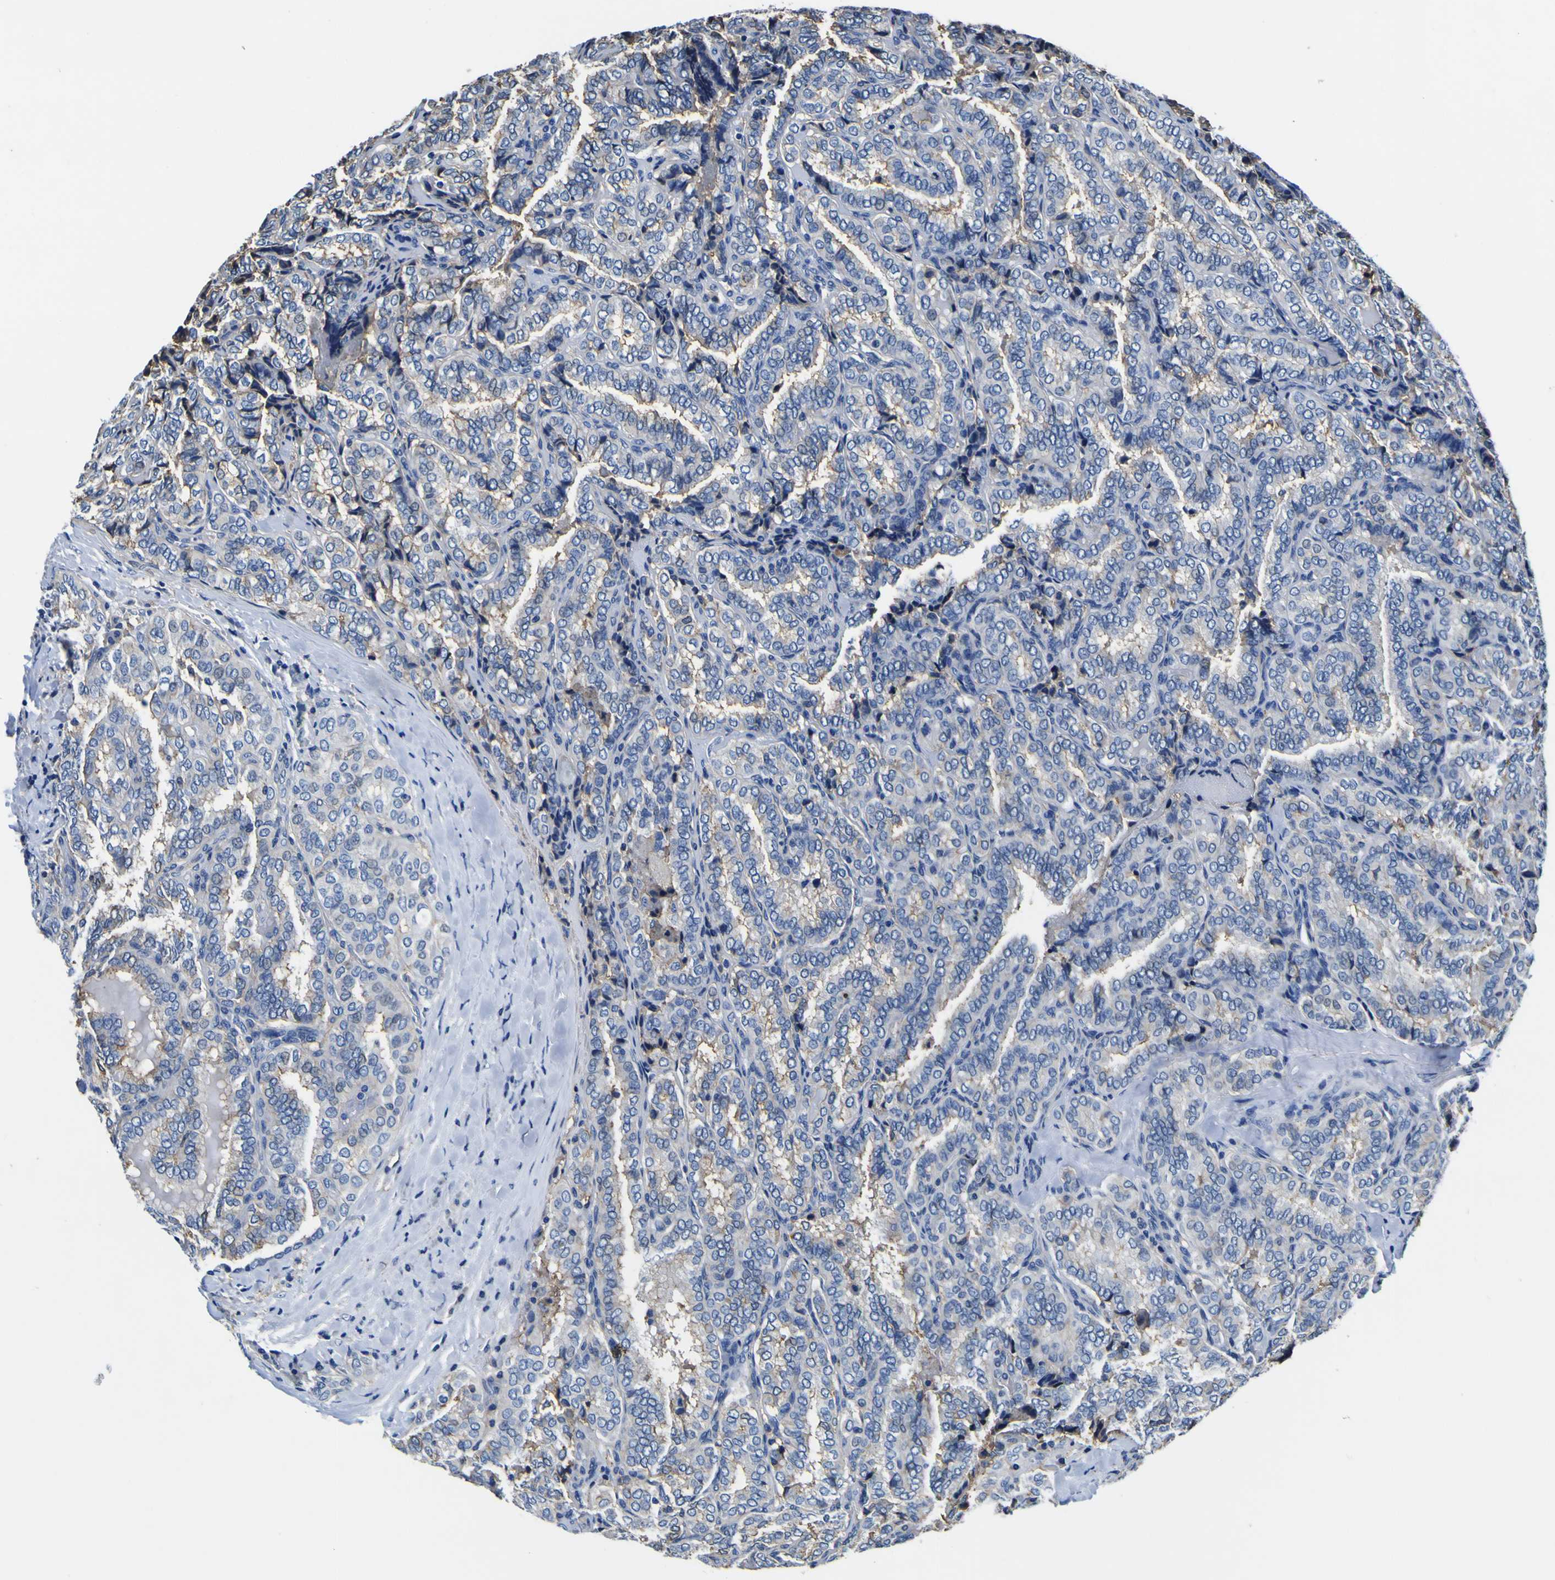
{"staining": {"intensity": "moderate", "quantity": "25%-75%", "location": "cytoplasmic/membranous"}, "tissue": "thyroid cancer", "cell_type": "Tumor cells", "image_type": "cancer", "snomed": [{"axis": "morphology", "description": "Normal tissue, NOS"}, {"axis": "morphology", "description": "Papillary adenocarcinoma, NOS"}, {"axis": "topography", "description": "Thyroid gland"}], "caption": "Moderate cytoplasmic/membranous expression for a protein is appreciated in about 25%-75% of tumor cells of thyroid cancer using immunohistochemistry.", "gene": "PXDN", "patient": {"sex": "female", "age": 30}}